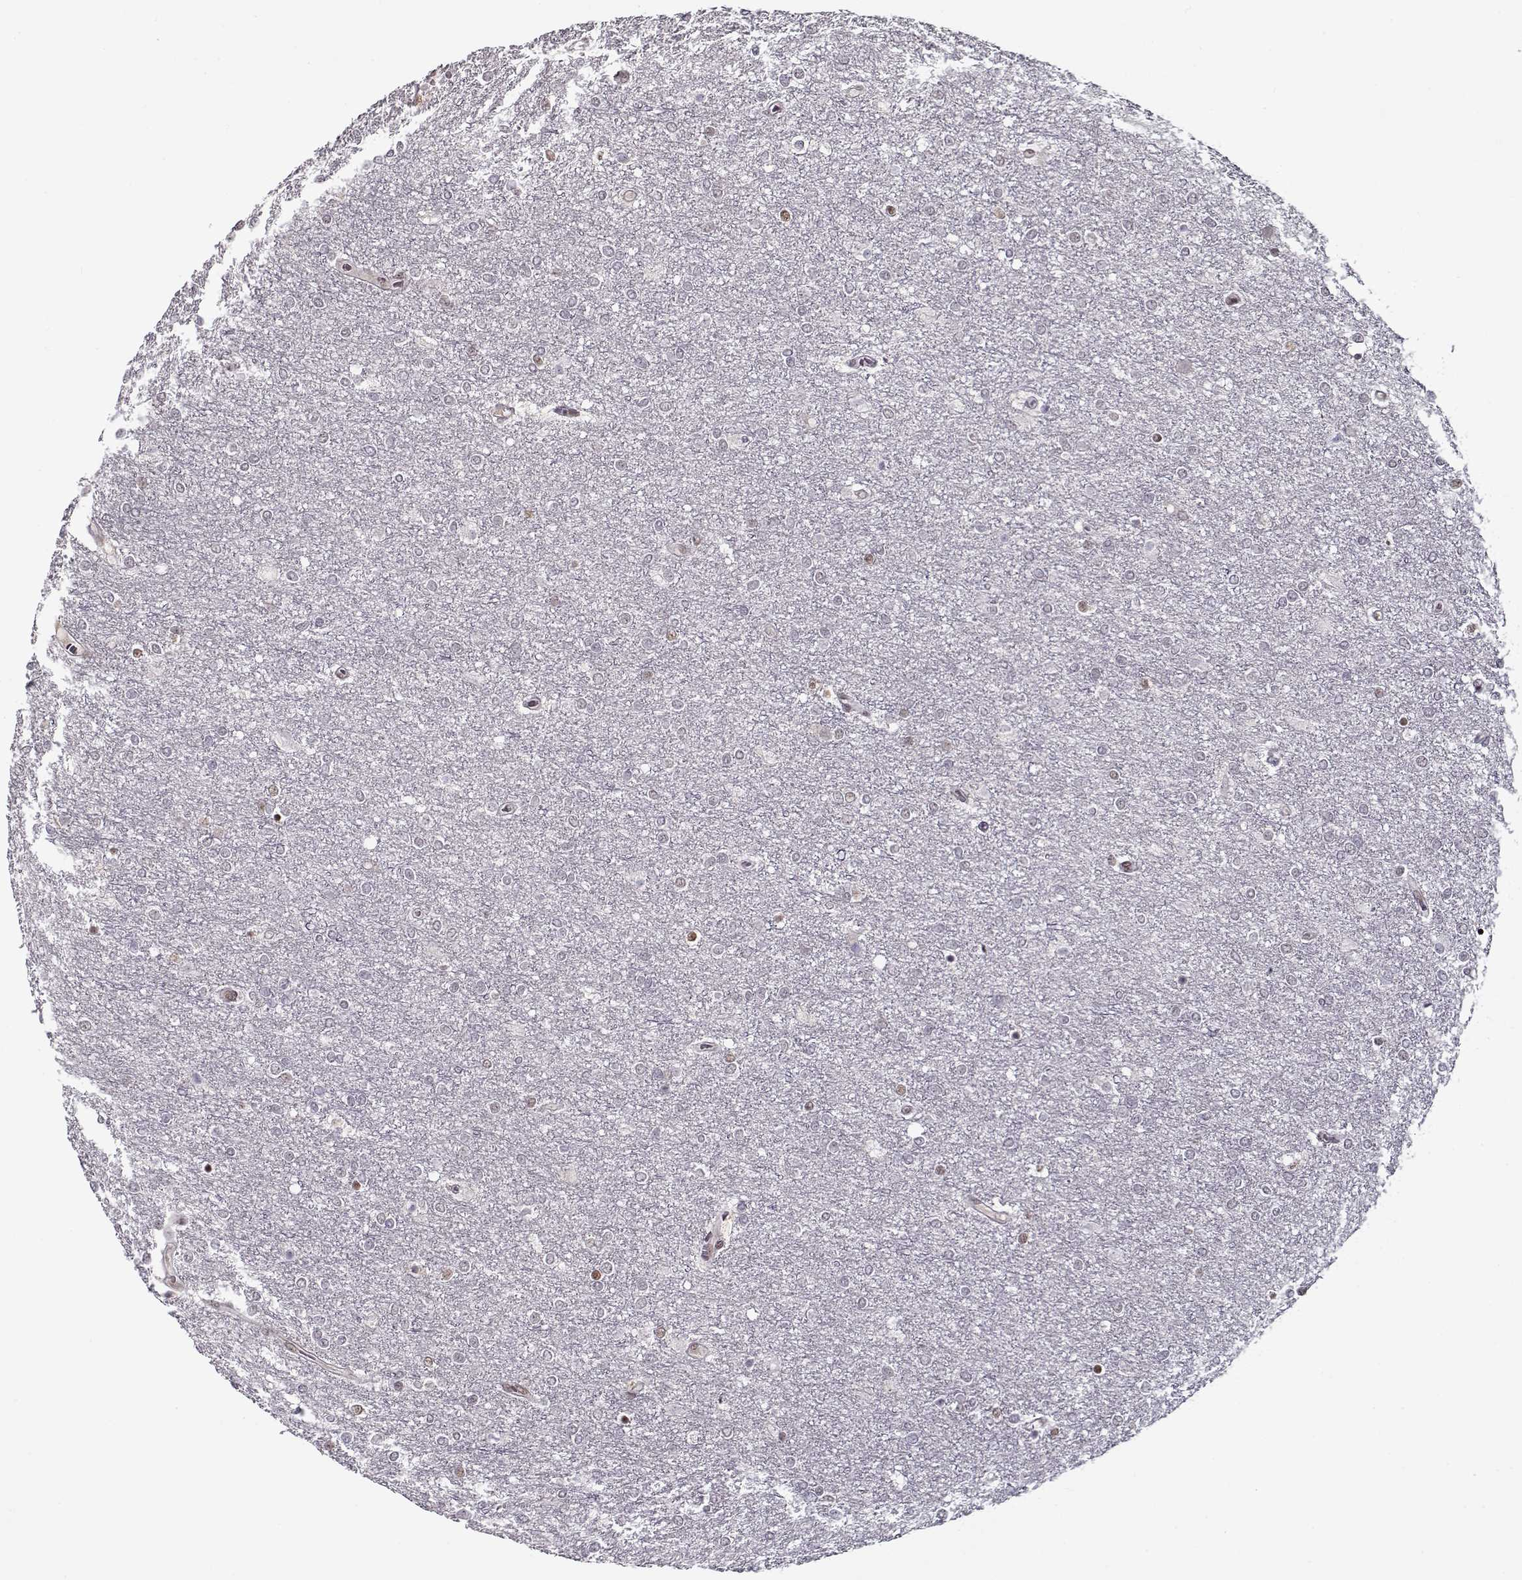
{"staining": {"intensity": "negative", "quantity": "none", "location": "none"}, "tissue": "glioma", "cell_type": "Tumor cells", "image_type": "cancer", "snomed": [{"axis": "morphology", "description": "Glioma, malignant, High grade"}, {"axis": "topography", "description": "Brain"}], "caption": "This is an IHC photomicrograph of human malignant glioma (high-grade). There is no positivity in tumor cells.", "gene": "PRMT8", "patient": {"sex": "female", "age": 61}}